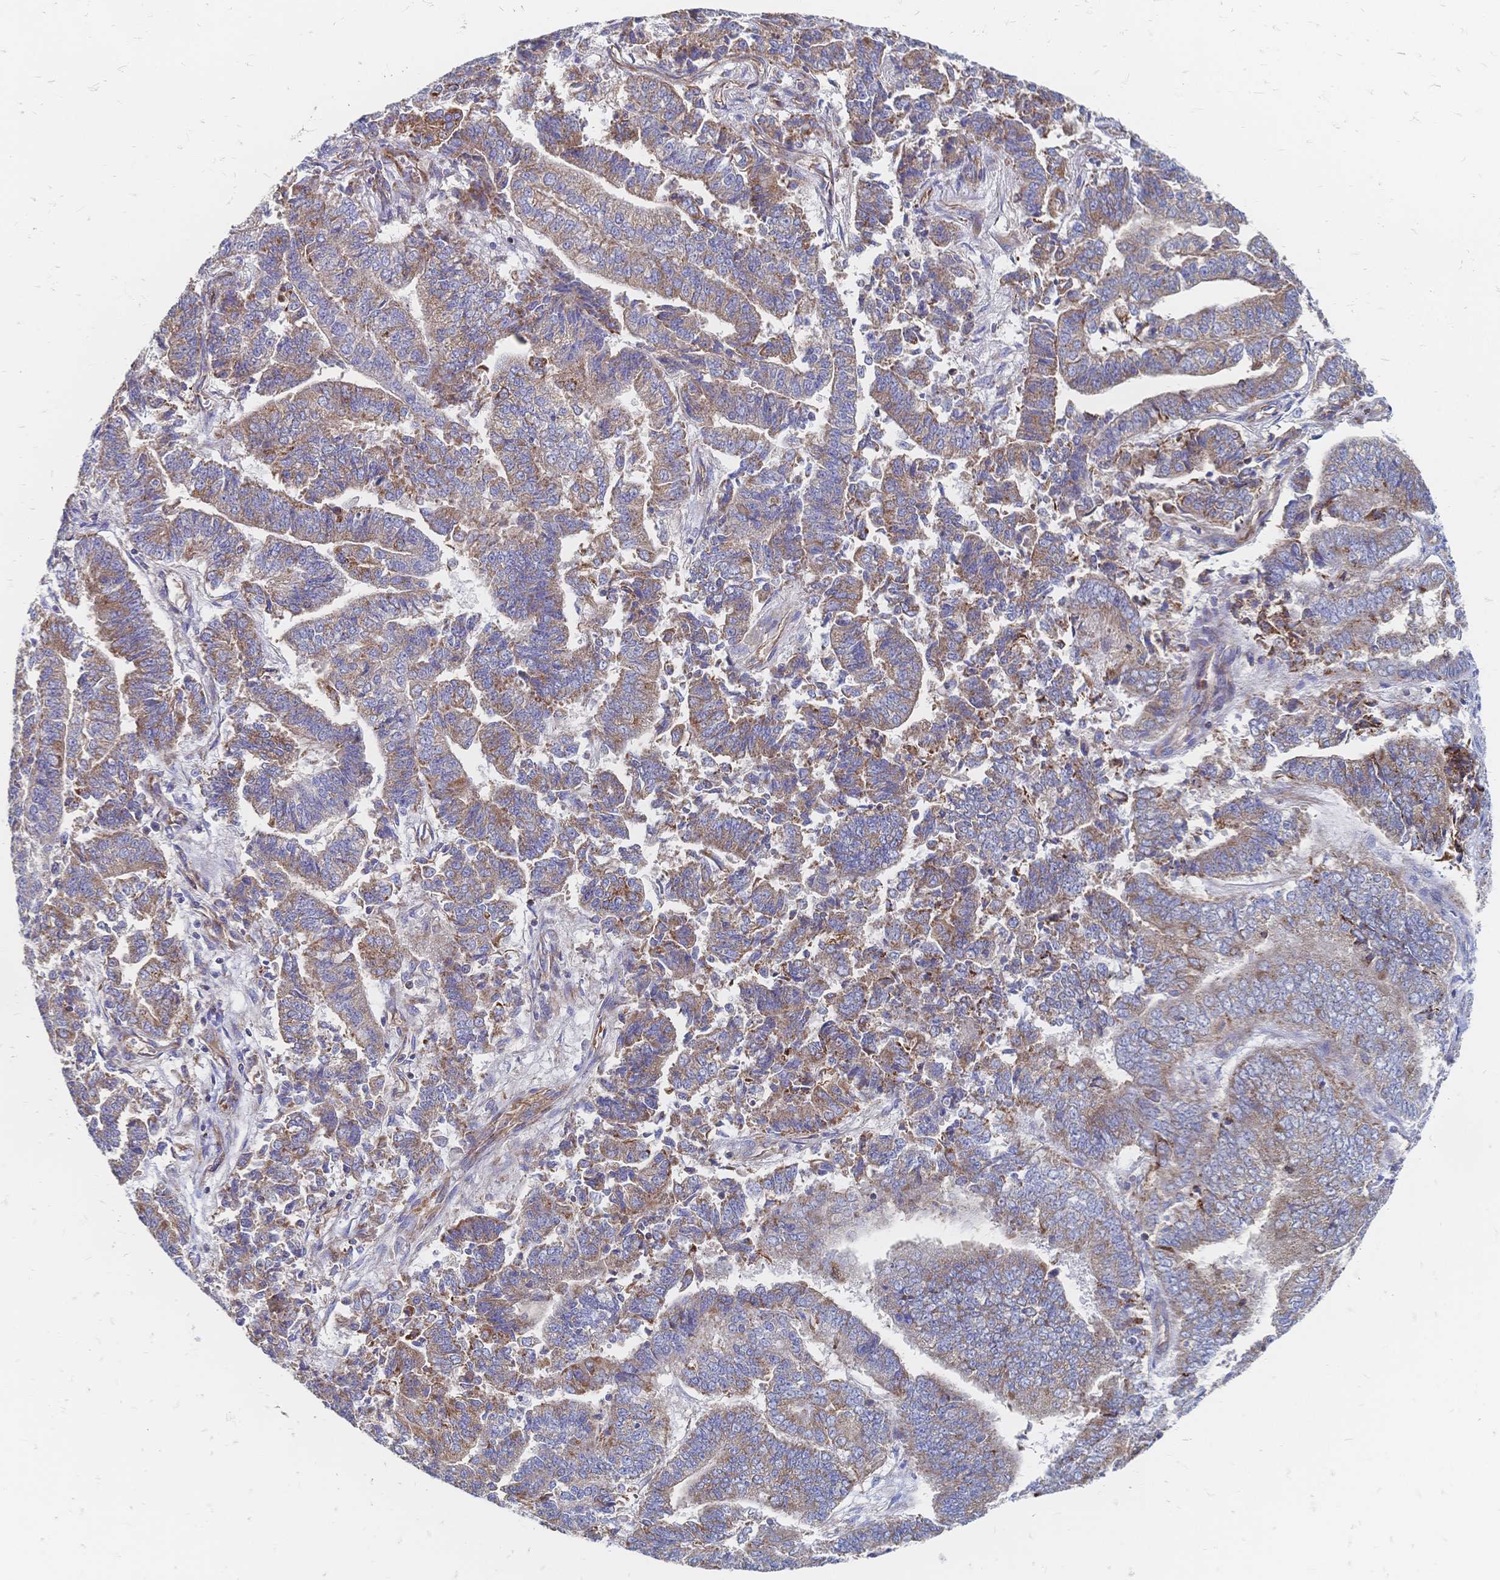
{"staining": {"intensity": "moderate", "quantity": ">75%", "location": "cytoplasmic/membranous"}, "tissue": "endometrial cancer", "cell_type": "Tumor cells", "image_type": "cancer", "snomed": [{"axis": "morphology", "description": "Adenocarcinoma, NOS"}, {"axis": "topography", "description": "Endometrium"}], "caption": "High-power microscopy captured an immunohistochemistry (IHC) micrograph of adenocarcinoma (endometrial), revealing moderate cytoplasmic/membranous expression in approximately >75% of tumor cells.", "gene": "SORBS1", "patient": {"sex": "female", "age": 72}}